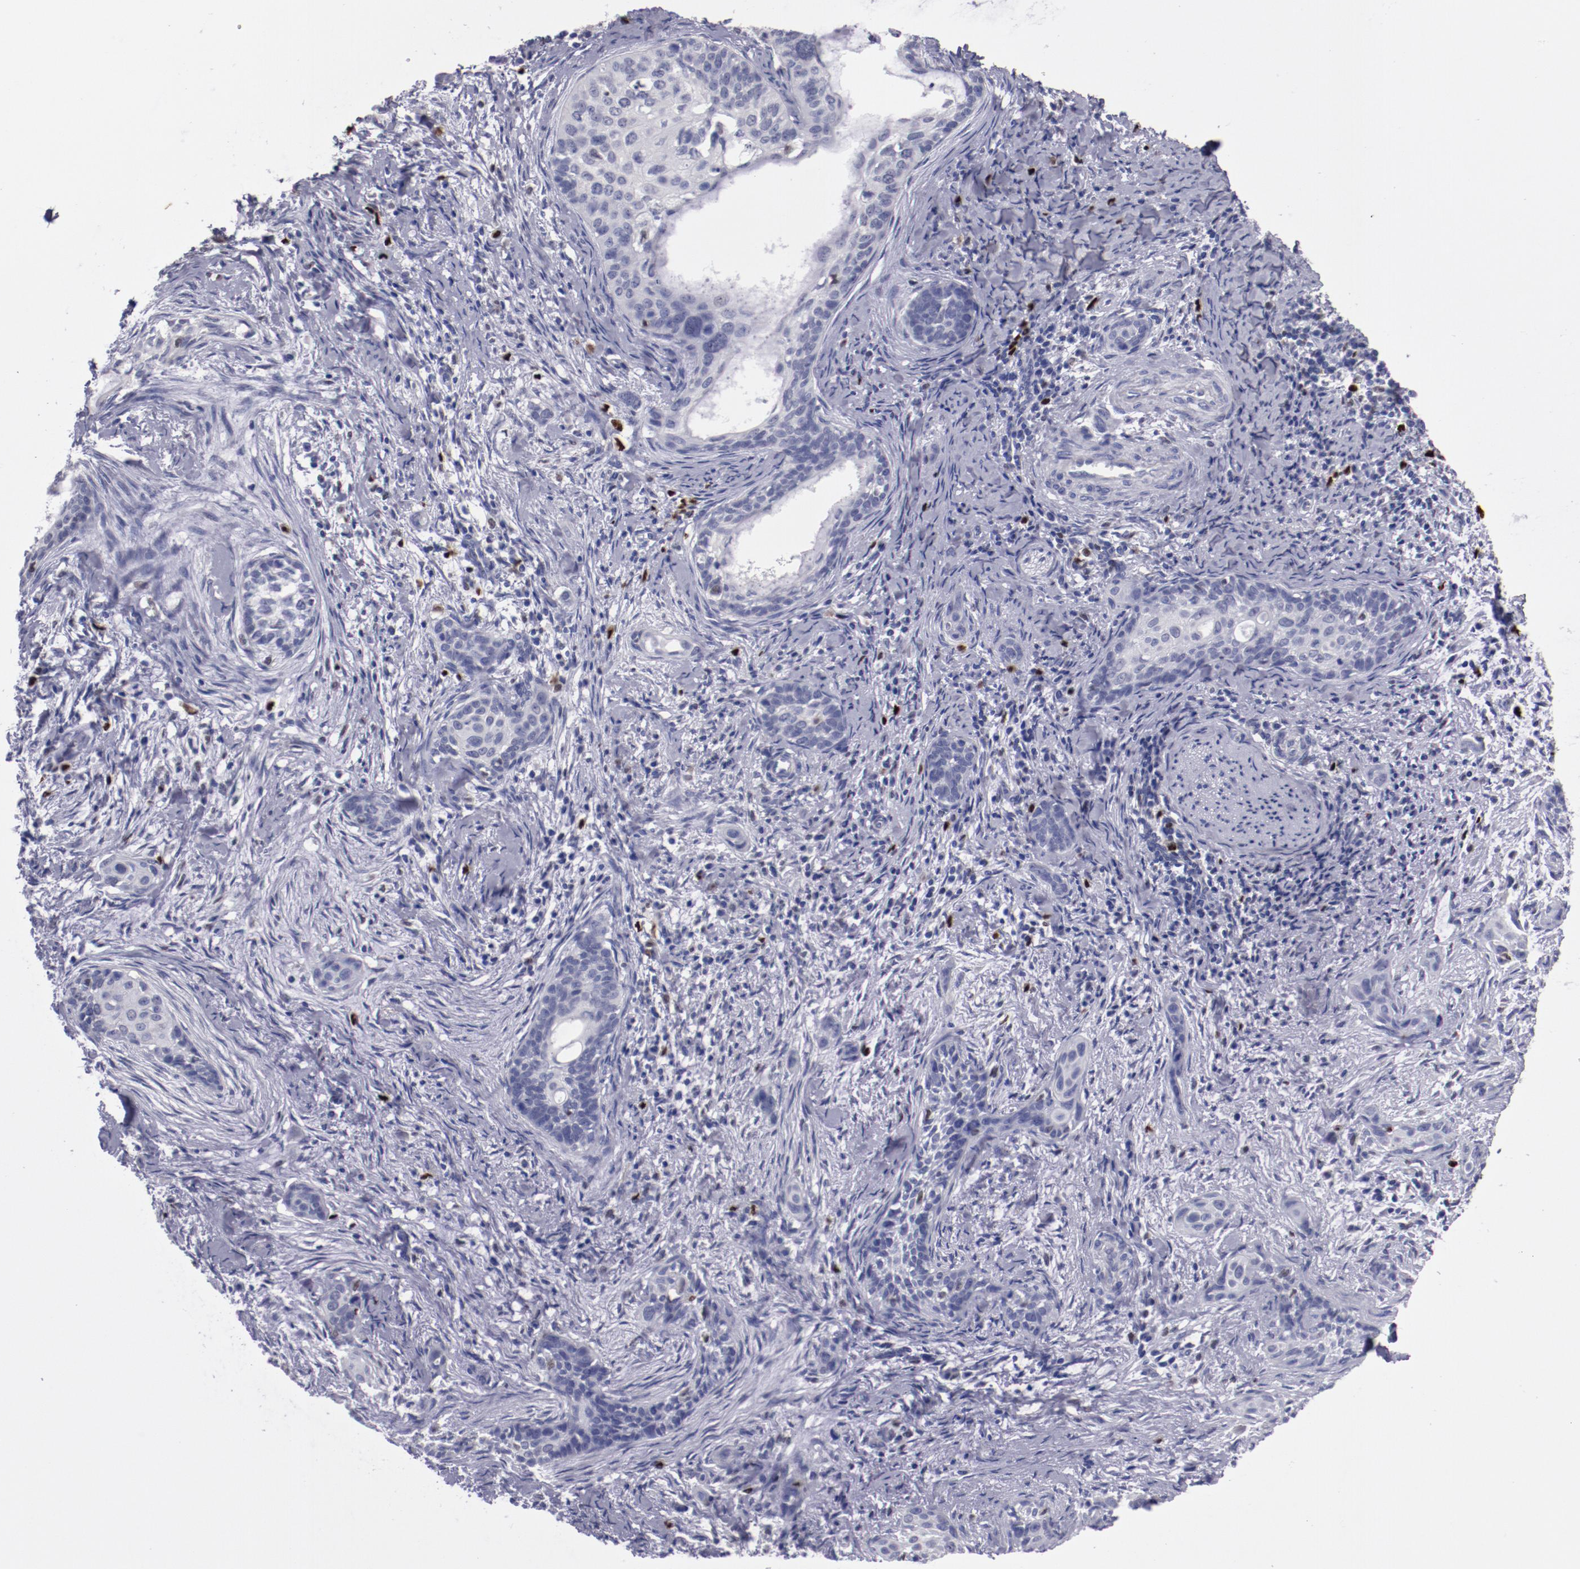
{"staining": {"intensity": "negative", "quantity": "none", "location": "none"}, "tissue": "cervical cancer", "cell_type": "Tumor cells", "image_type": "cancer", "snomed": [{"axis": "morphology", "description": "Squamous cell carcinoma, NOS"}, {"axis": "topography", "description": "Cervix"}], "caption": "Immunohistochemistry (IHC) photomicrograph of neoplastic tissue: human cervical cancer stained with DAB demonstrates no significant protein positivity in tumor cells.", "gene": "IRF8", "patient": {"sex": "female", "age": 33}}